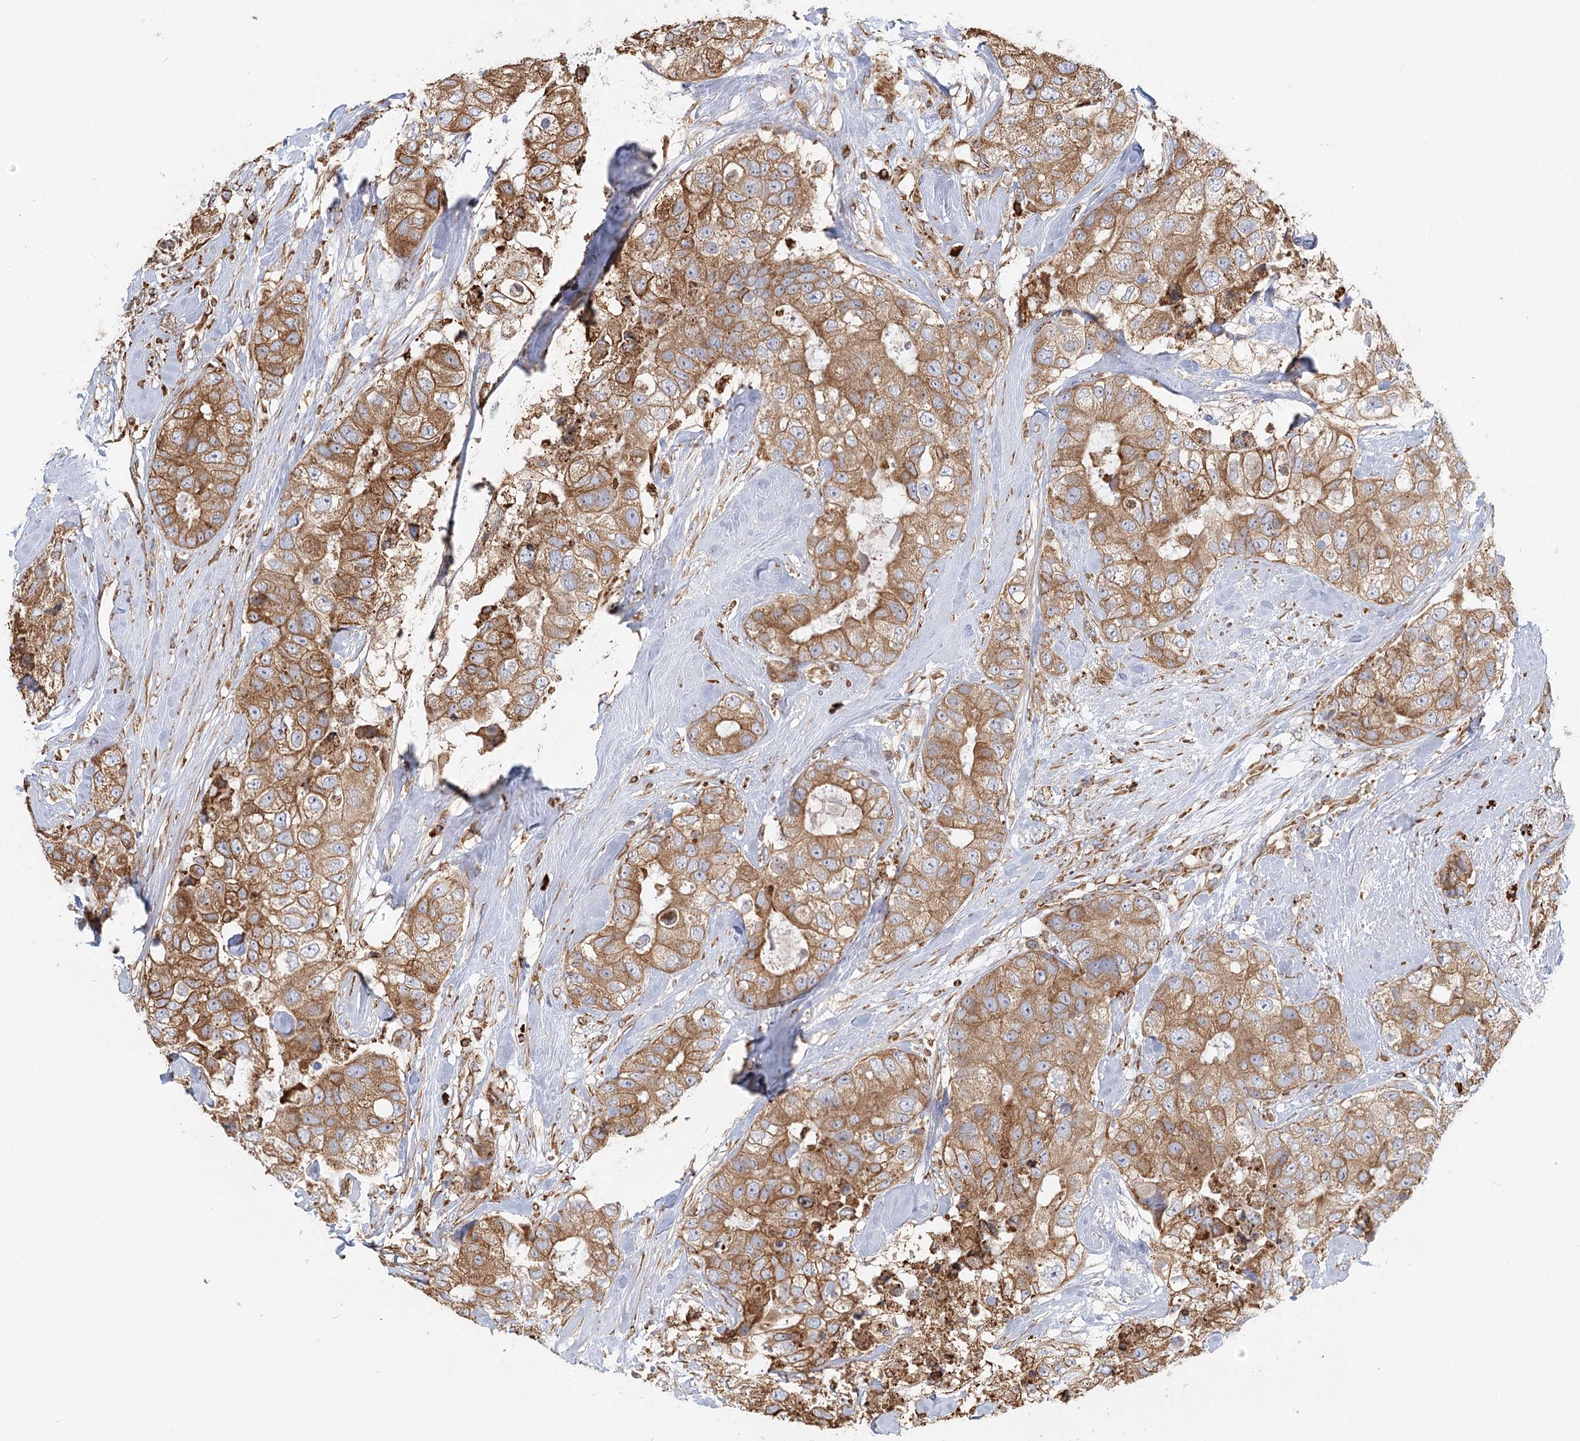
{"staining": {"intensity": "moderate", "quantity": ">75%", "location": "cytoplasmic/membranous"}, "tissue": "breast cancer", "cell_type": "Tumor cells", "image_type": "cancer", "snomed": [{"axis": "morphology", "description": "Duct carcinoma"}, {"axis": "topography", "description": "Breast"}], "caption": "Intraductal carcinoma (breast) stained for a protein displays moderate cytoplasmic/membranous positivity in tumor cells. The staining is performed using DAB (3,3'-diaminobenzidine) brown chromogen to label protein expression. The nuclei are counter-stained blue using hematoxylin.", "gene": "TAS1R1", "patient": {"sex": "female", "age": 62}}